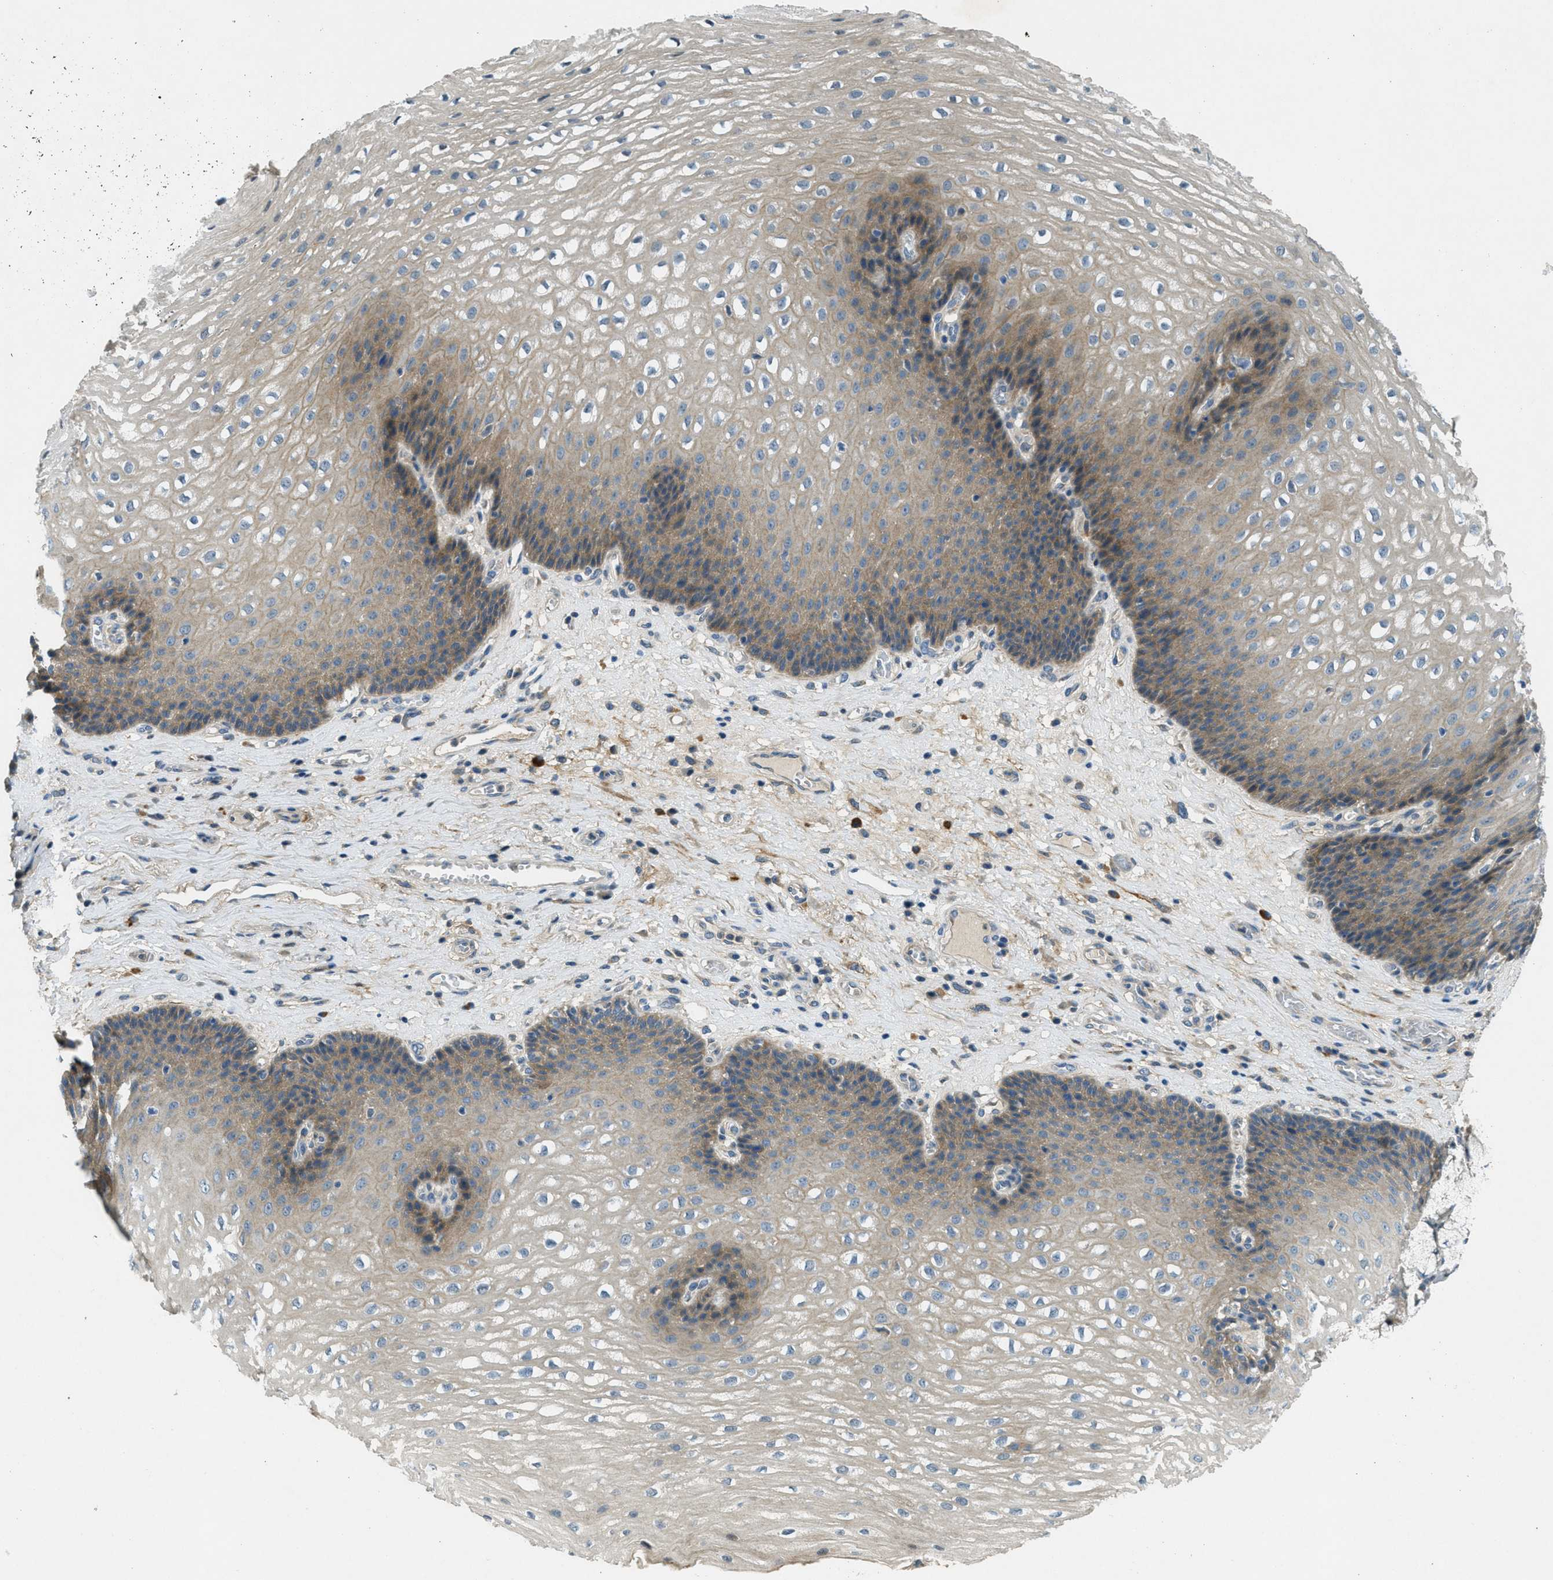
{"staining": {"intensity": "weak", "quantity": ">75%", "location": "cytoplasmic/membranous"}, "tissue": "esophagus", "cell_type": "Squamous epithelial cells", "image_type": "normal", "snomed": [{"axis": "morphology", "description": "Normal tissue, NOS"}, {"axis": "topography", "description": "Esophagus"}], "caption": "A high-resolution image shows immunohistochemistry staining of normal esophagus, which shows weak cytoplasmic/membranous positivity in approximately >75% of squamous epithelial cells.", "gene": "SNX14", "patient": {"sex": "male", "age": 48}}